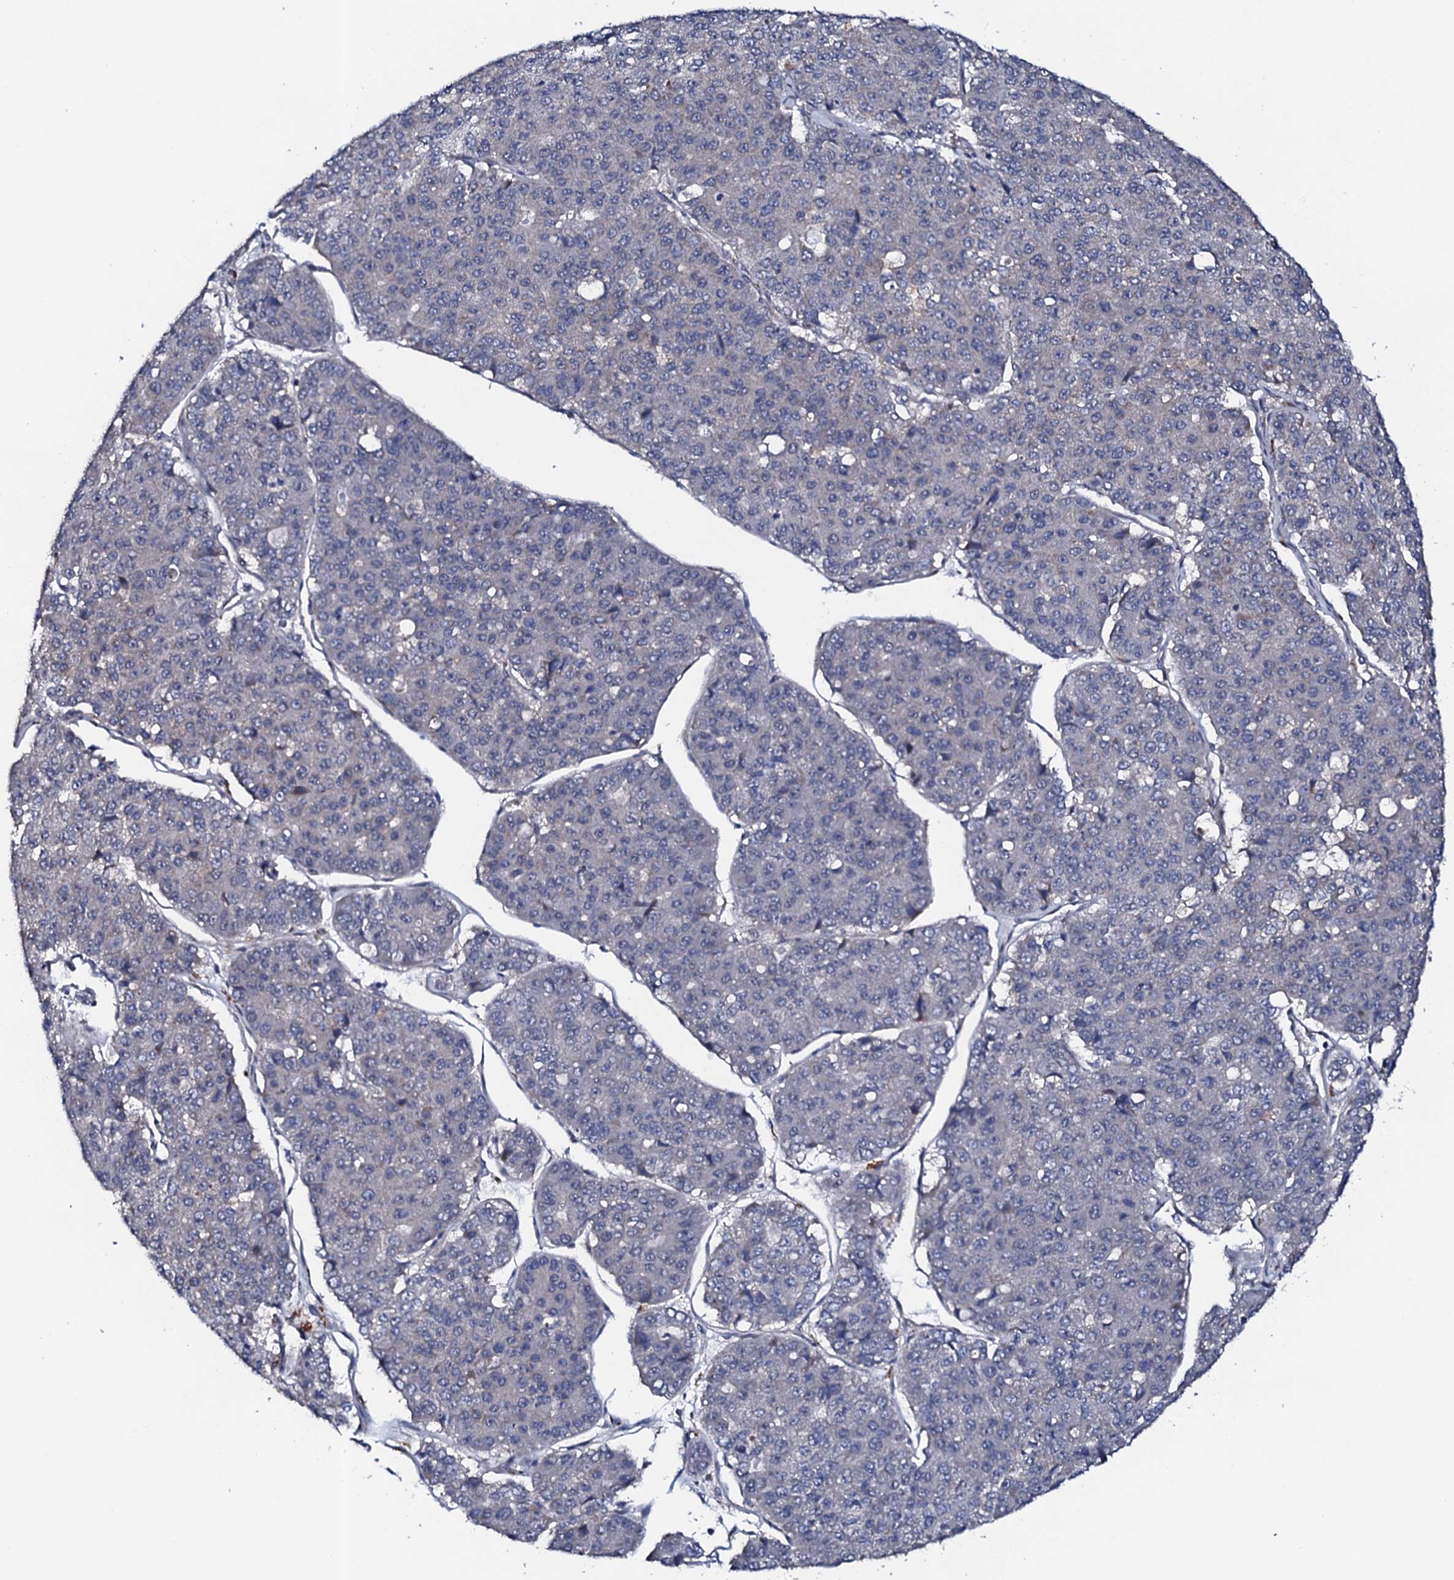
{"staining": {"intensity": "negative", "quantity": "none", "location": "none"}, "tissue": "pancreatic cancer", "cell_type": "Tumor cells", "image_type": "cancer", "snomed": [{"axis": "morphology", "description": "Adenocarcinoma, NOS"}, {"axis": "topography", "description": "Pancreas"}], "caption": "High magnification brightfield microscopy of adenocarcinoma (pancreatic) stained with DAB (3,3'-diaminobenzidine) (brown) and counterstained with hematoxylin (blue): tumor cells show no significant staining.", "gene": "CIAO2A", "patient": {"sex": "male", "age": 50}}